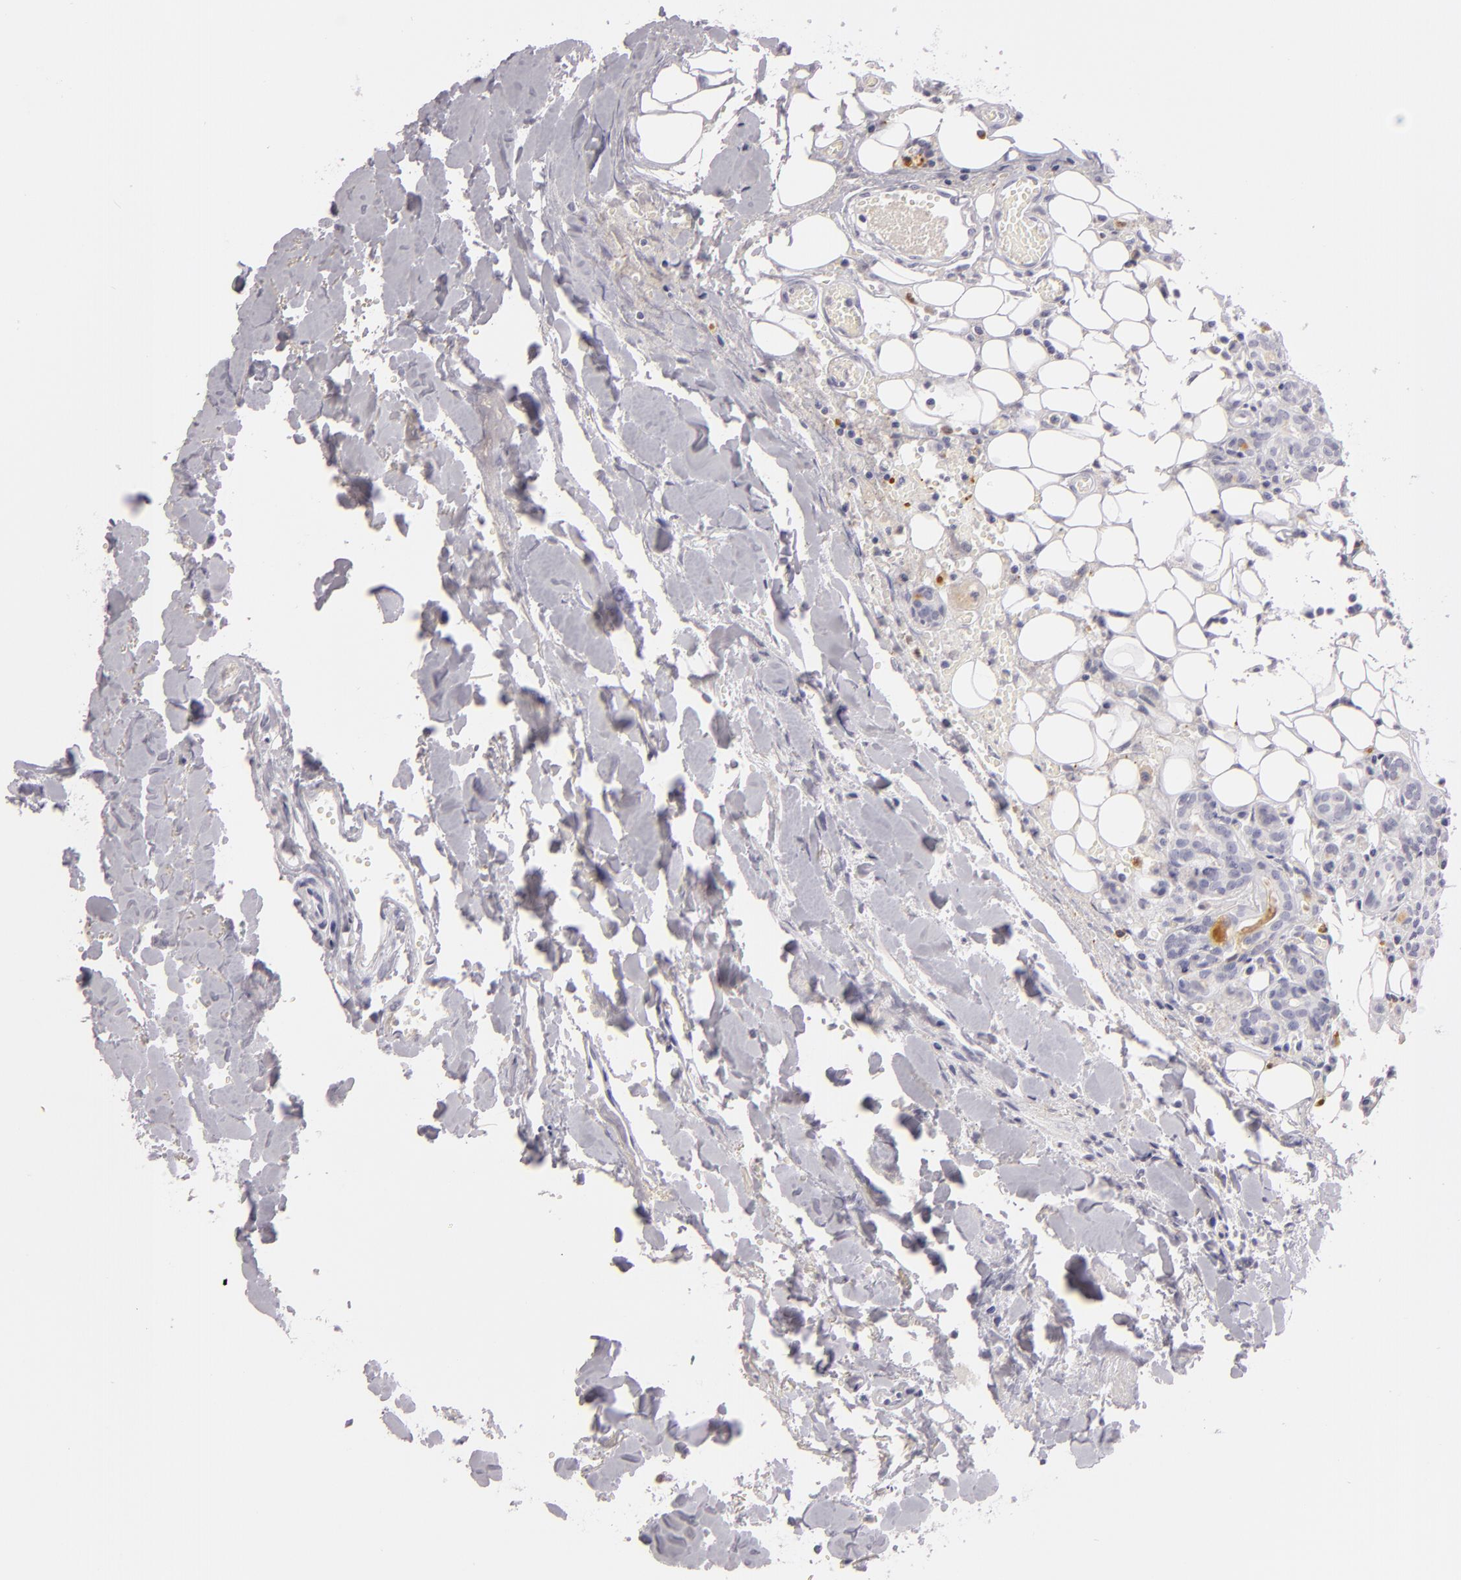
{"staining": {"intensity": "negative", "quantity": "none", "location": "none"}, "tissue": "head and neck cancer", "cell_type": "Tumor cells", "image_type": "cancer", "snomed": [{"axis": "morphology", "description": "Squamous cell carcinoma, NOS"}, {"axis": "topography", "description": "Salivary gland"}, {"axis": "topography", "description": "Head-Neck"}], "caption": "A photomicrograph of human head and neck cancer (squamous cell carcinoma) is negative for staining in tumor cells. (DAB (3,3'-diaminobenzidine) IHC with hematoxylin counter stain).", "gene": "F13A1", "patient": {"sex": "male", "age": 70}}